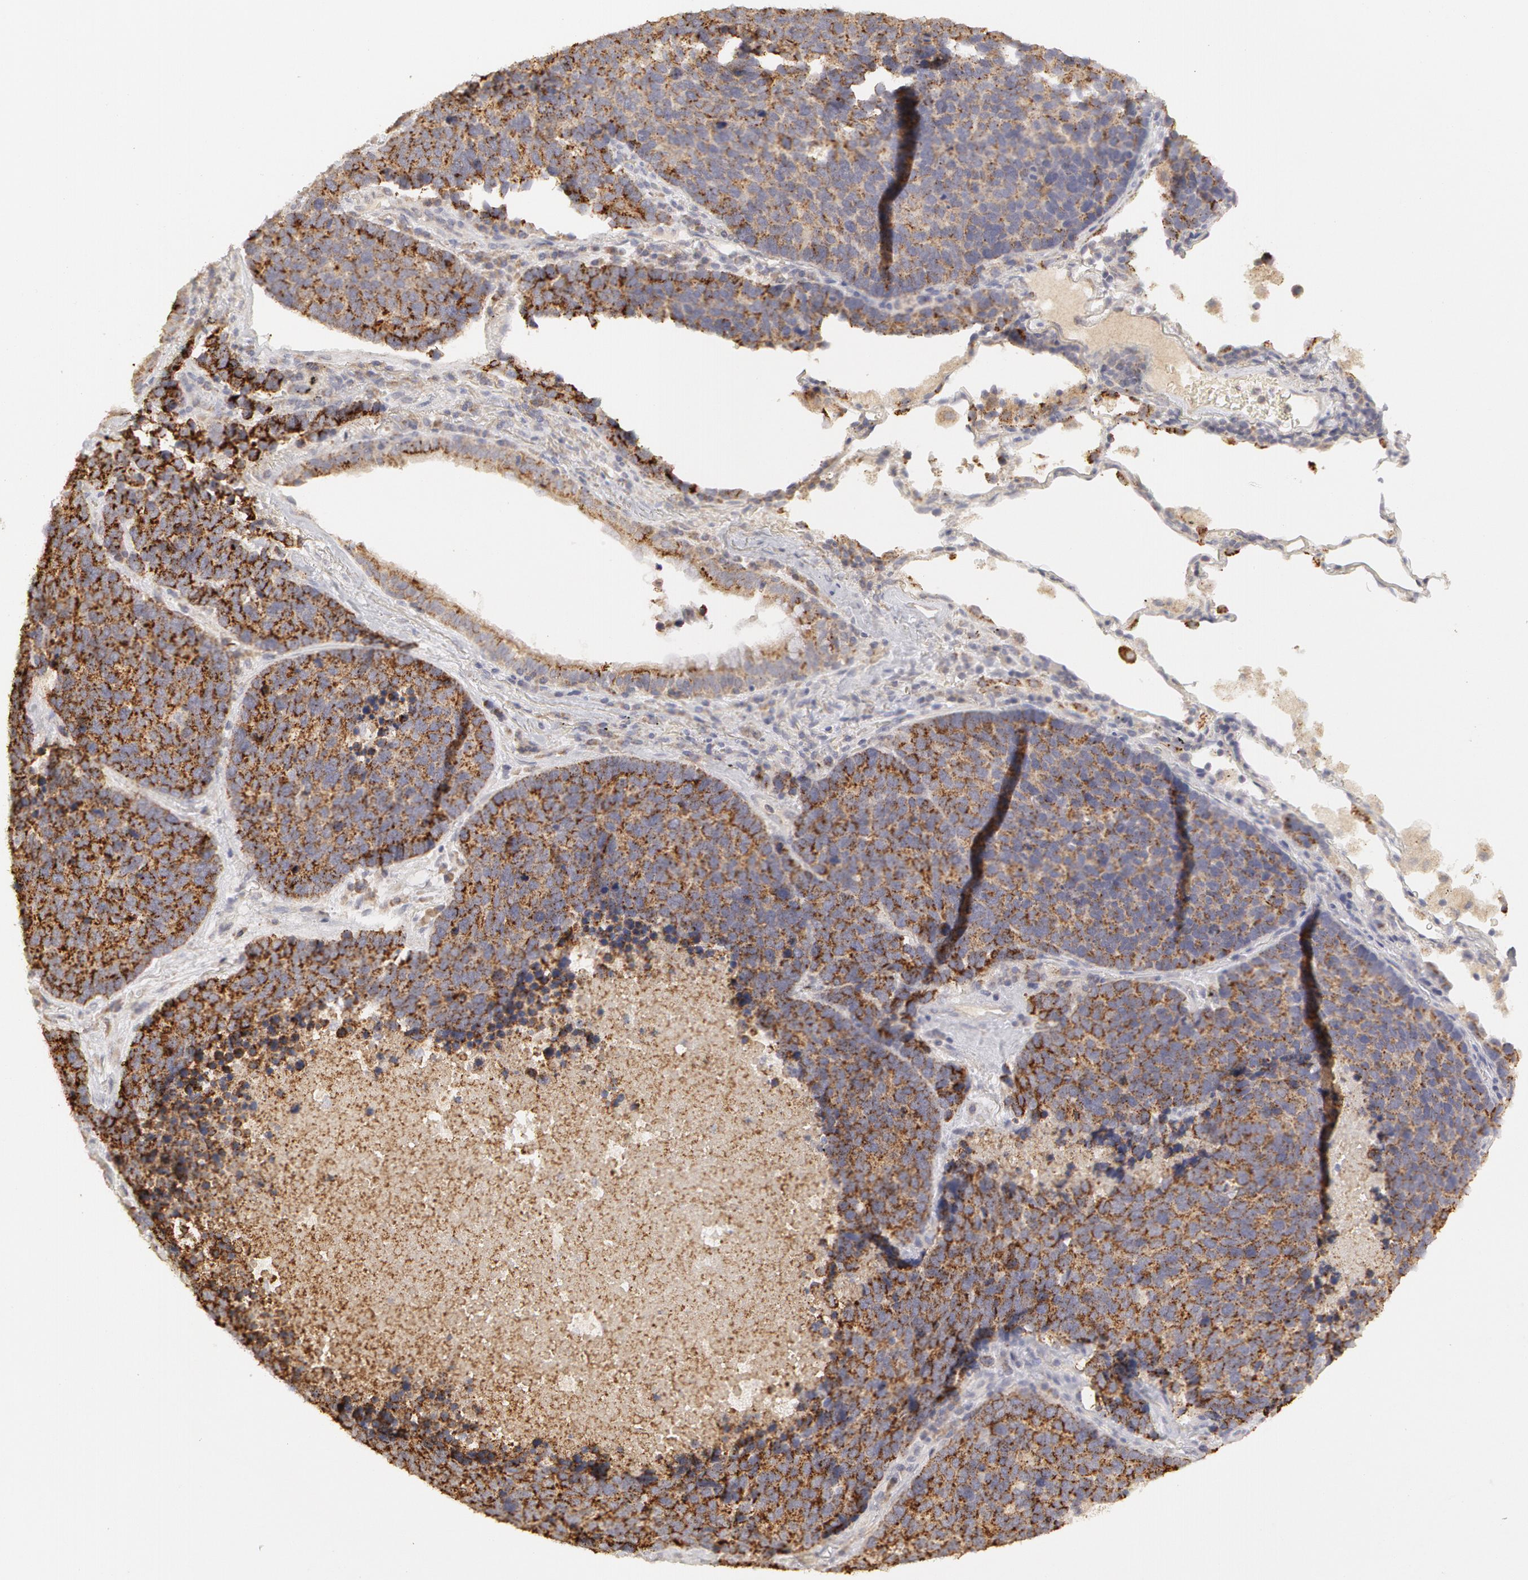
{"staining": {"intensity": "moderate", "quantity": "<25%", "location": "cytoplasmic/membranous"}, "tissue": "lung cancer", "cell_type": "Tumor cells", "image_type": "cancer", "snomed": [{"axis": "morphology", "description": "Neoplasm, malignant, NOS"}, {"axis": "topography", "description": "Lung"}], "caption": "Malignant neoplasm (lung) stained with a protein marker demonstrates moderate staining in tumor cells.", "gene": "ADPRH", "patient": {"sex": "female", "age": 75}}